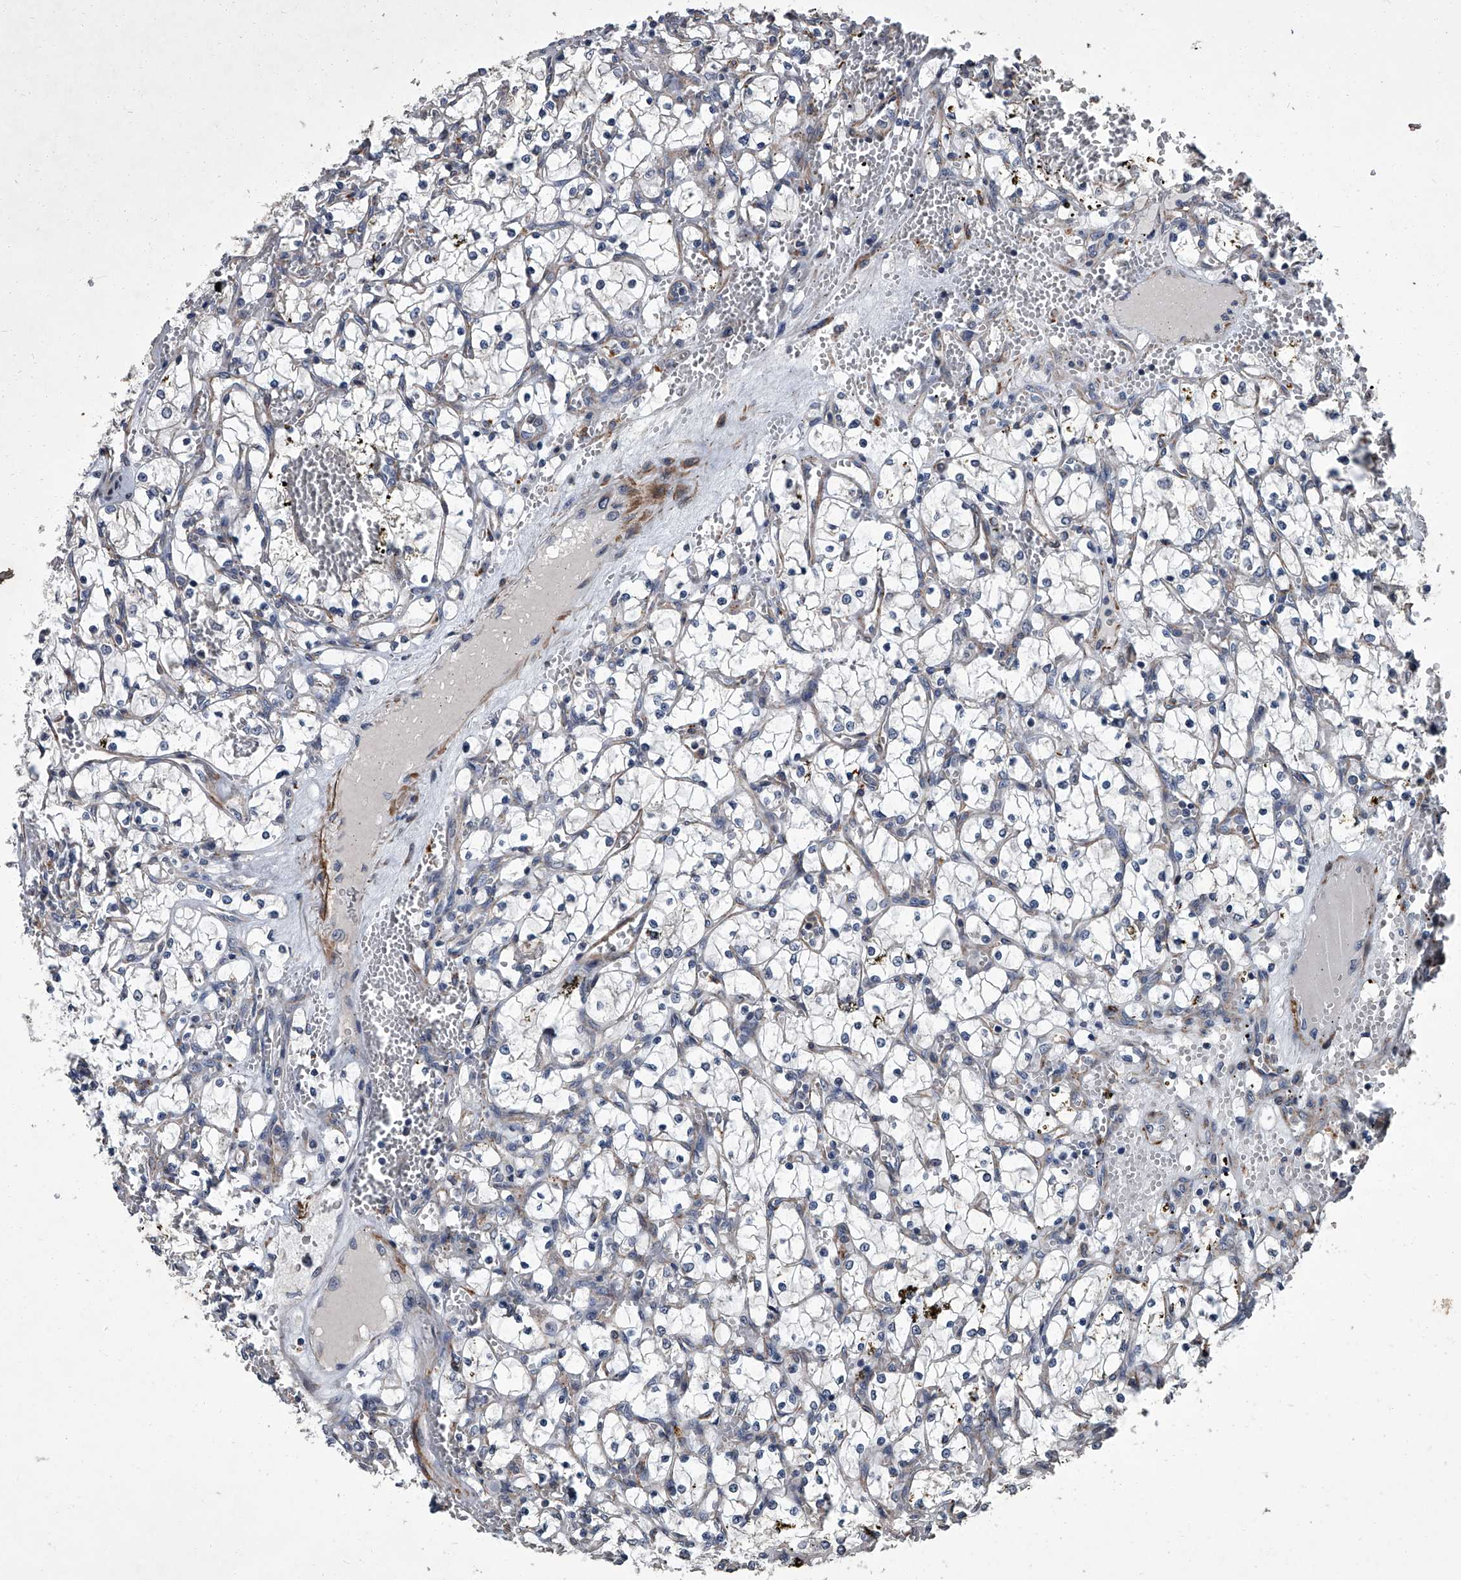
{"staining": {"intensity": "negative", "quantity": "none", "location": "none"}, "tissue": "renal cancer", "cell_type": "Tumor cells", "image_type": "cancer", "snomed": [{"axis": "morphology", "description": "Adenocarcinoma, NOS"}, {"axis": "topography", "description": "Kidney"}], "caption": "High power microscopy micrograph of an immunohistochemistry (IHC) micrograph of renal cancer, revealing no significant staining in tumor cells.", "gene": "SIRT4", "patient": {"sex": "female", "age": 69}}